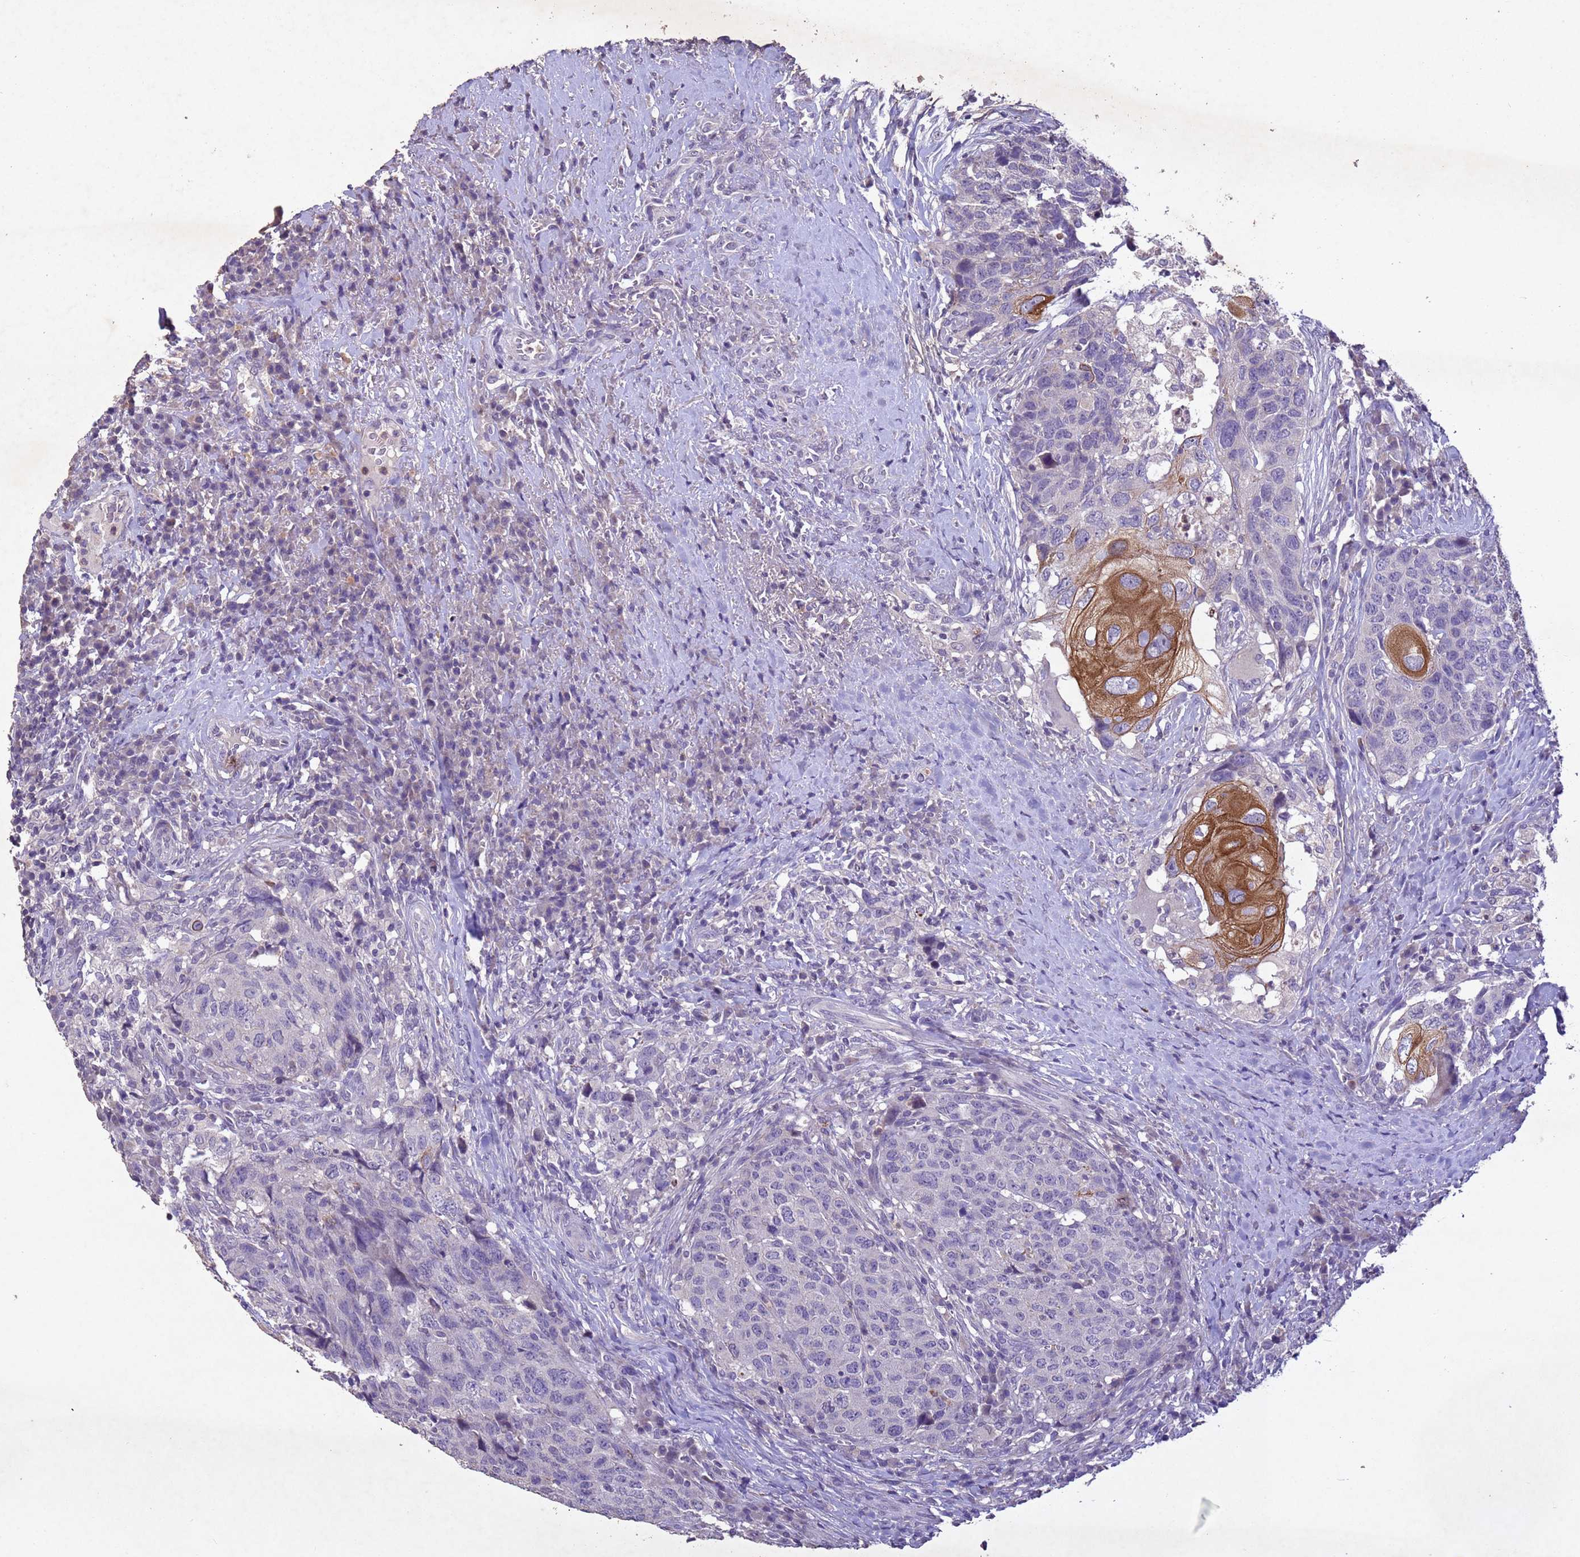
{"staining": {"intensity": "strong", "quantity": "<25%", "location": "cytoplasmic/membranous"}, "tissue": "head and neck cancer", "cell_type": "Tumor cells", "image_type": "cancer", "snomed": [{"axis": "morphology", "description": "Squamous cell carcinoma, NOS"}, {"axis": "topography", "description": "Head-Neck"}], "caption": "IHC of human head and neck cancer (squamous cell carcinoma) exhibits medium levels of strong cytoplasmic/membranous positivity in about <25% of tumor cells.", "gene": "NLRP11", "patient": {"sex": "male", "age": 66}}